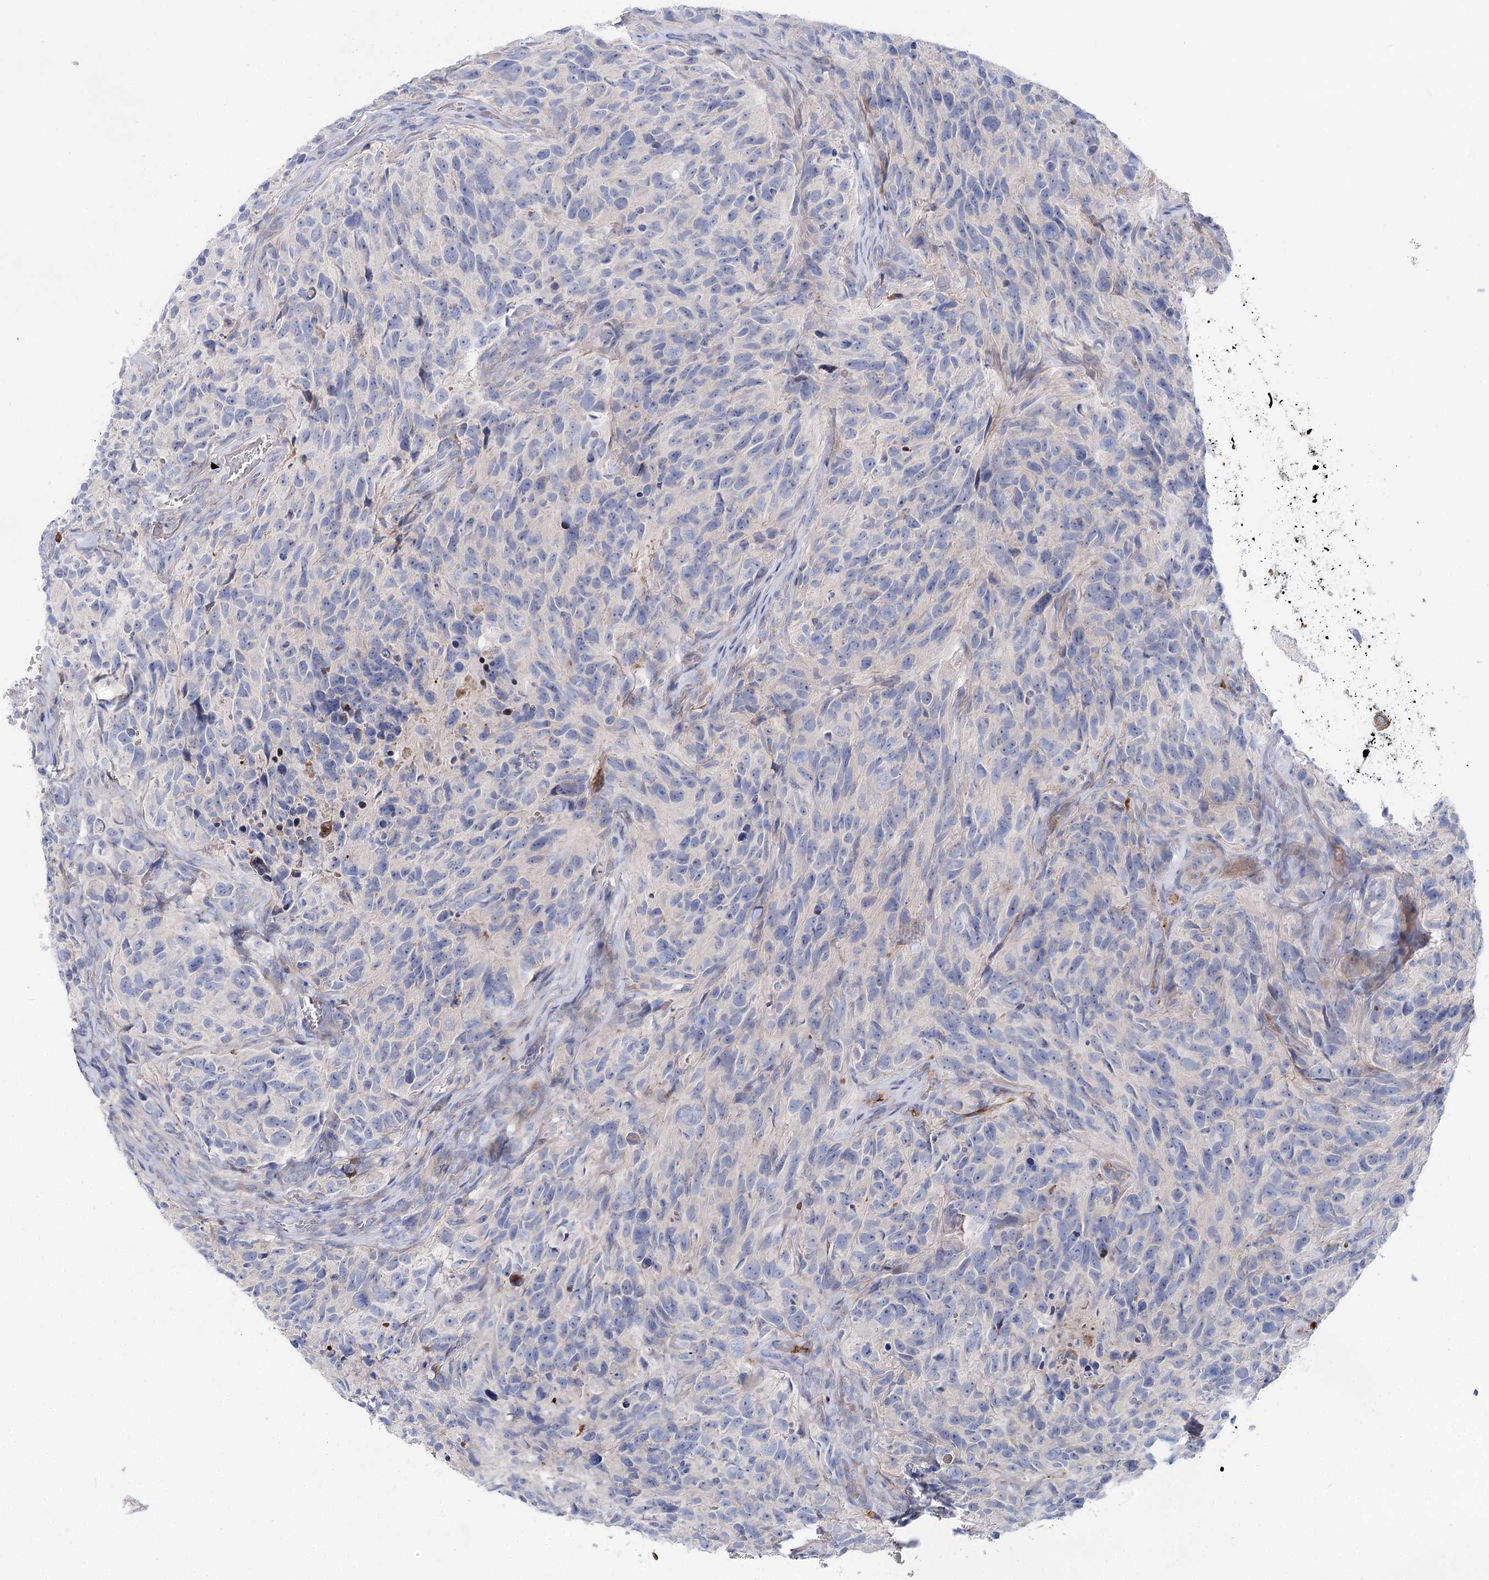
{"staining": {"intensity": "negative", "quantity": "none", "location": "none"}, "tissue": "glioma", "cell_type": "Tumor cells", "image_type": "cancer", "snomed": [{"axis": "morphology", "description": "Glioma, malignant, High grade"}, {"axis": "topography", "description": "Brain"}], "caption": "Glioma was stained to show a protein in brown. There is no significant staining in tumor cells.", "gene": "LRRC14B", "patient": {"sex": "male", "age": 69}}